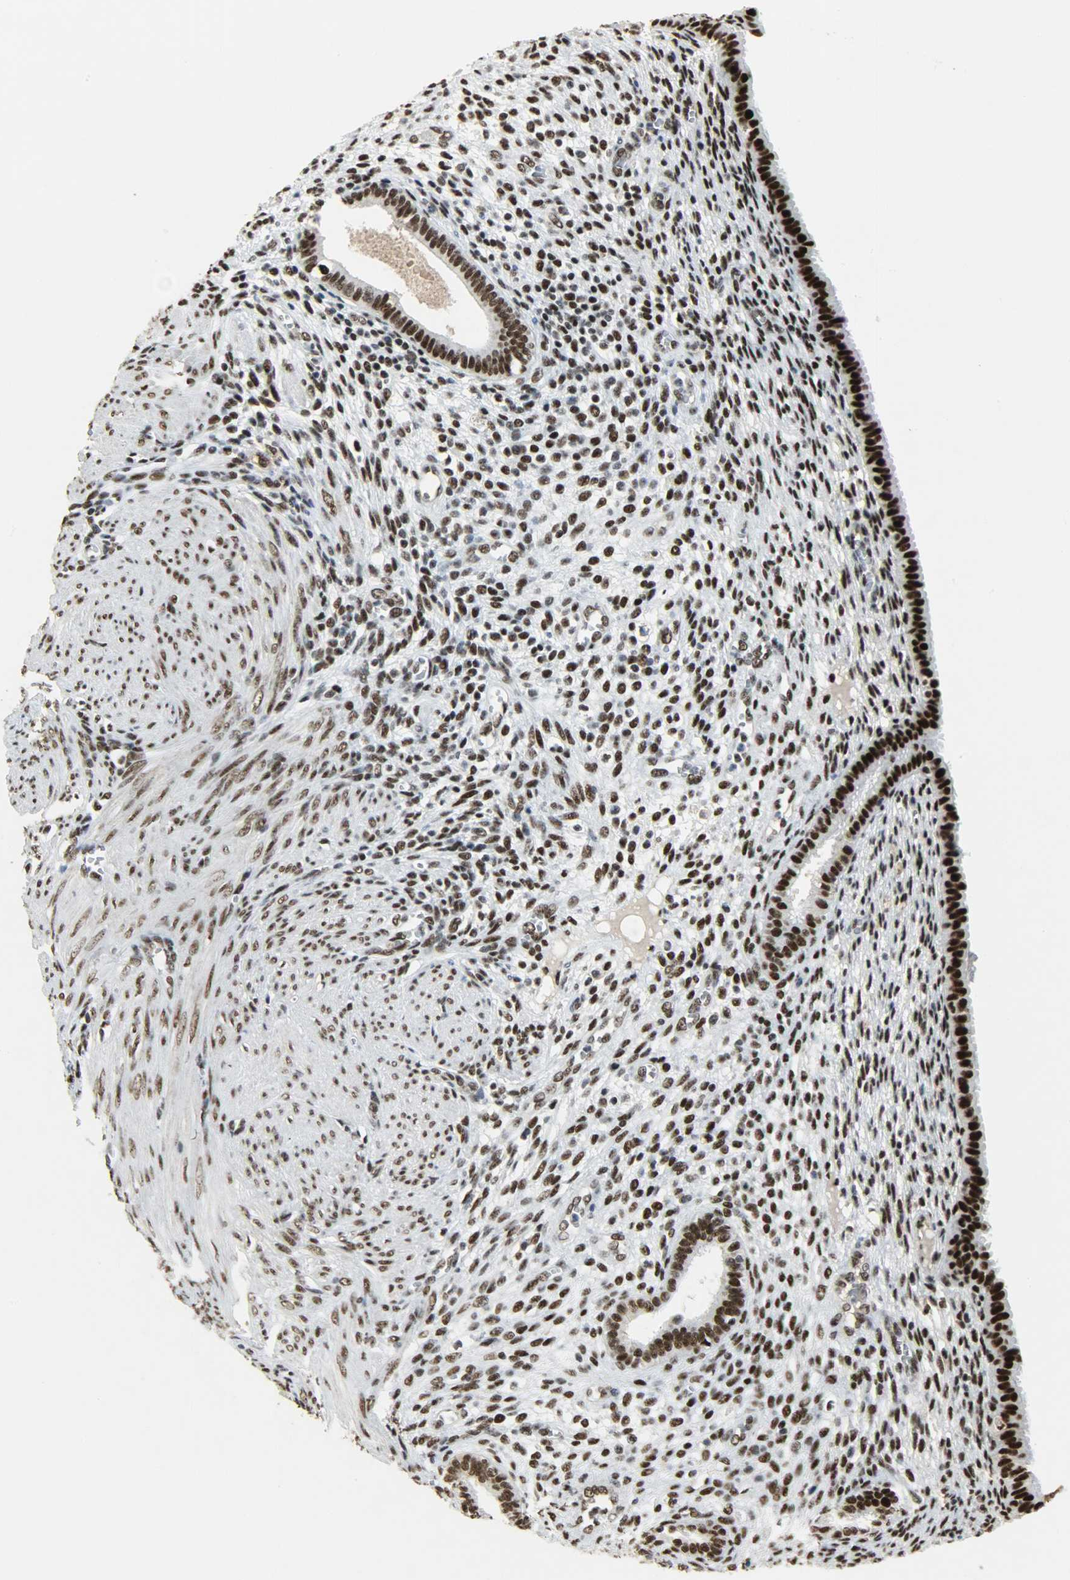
{"staining": {"intensity": "moderate", "quantity": "25%-75%", "location": "nuclear"}, "tissue": "endometrium", "cell_type": "Cells in endometrial stroma", "image_type": "normal", "snomed": [{"axis": "morphology", "description": "Normal tissue, NOS"}, {"axis": "topography", "description": "Endometrium"}], "caption": "IHC image of unremarkable endometrium: endometrium stained using immunohistochemistry (IHC) exhibits medium levels of moderate protein expression localized specifically in the nuclear of cells in endometrial stroma, appearing as a nuclear brown color.", "gene": "SSB", "patient": {"sex": "female", "age": 72}}